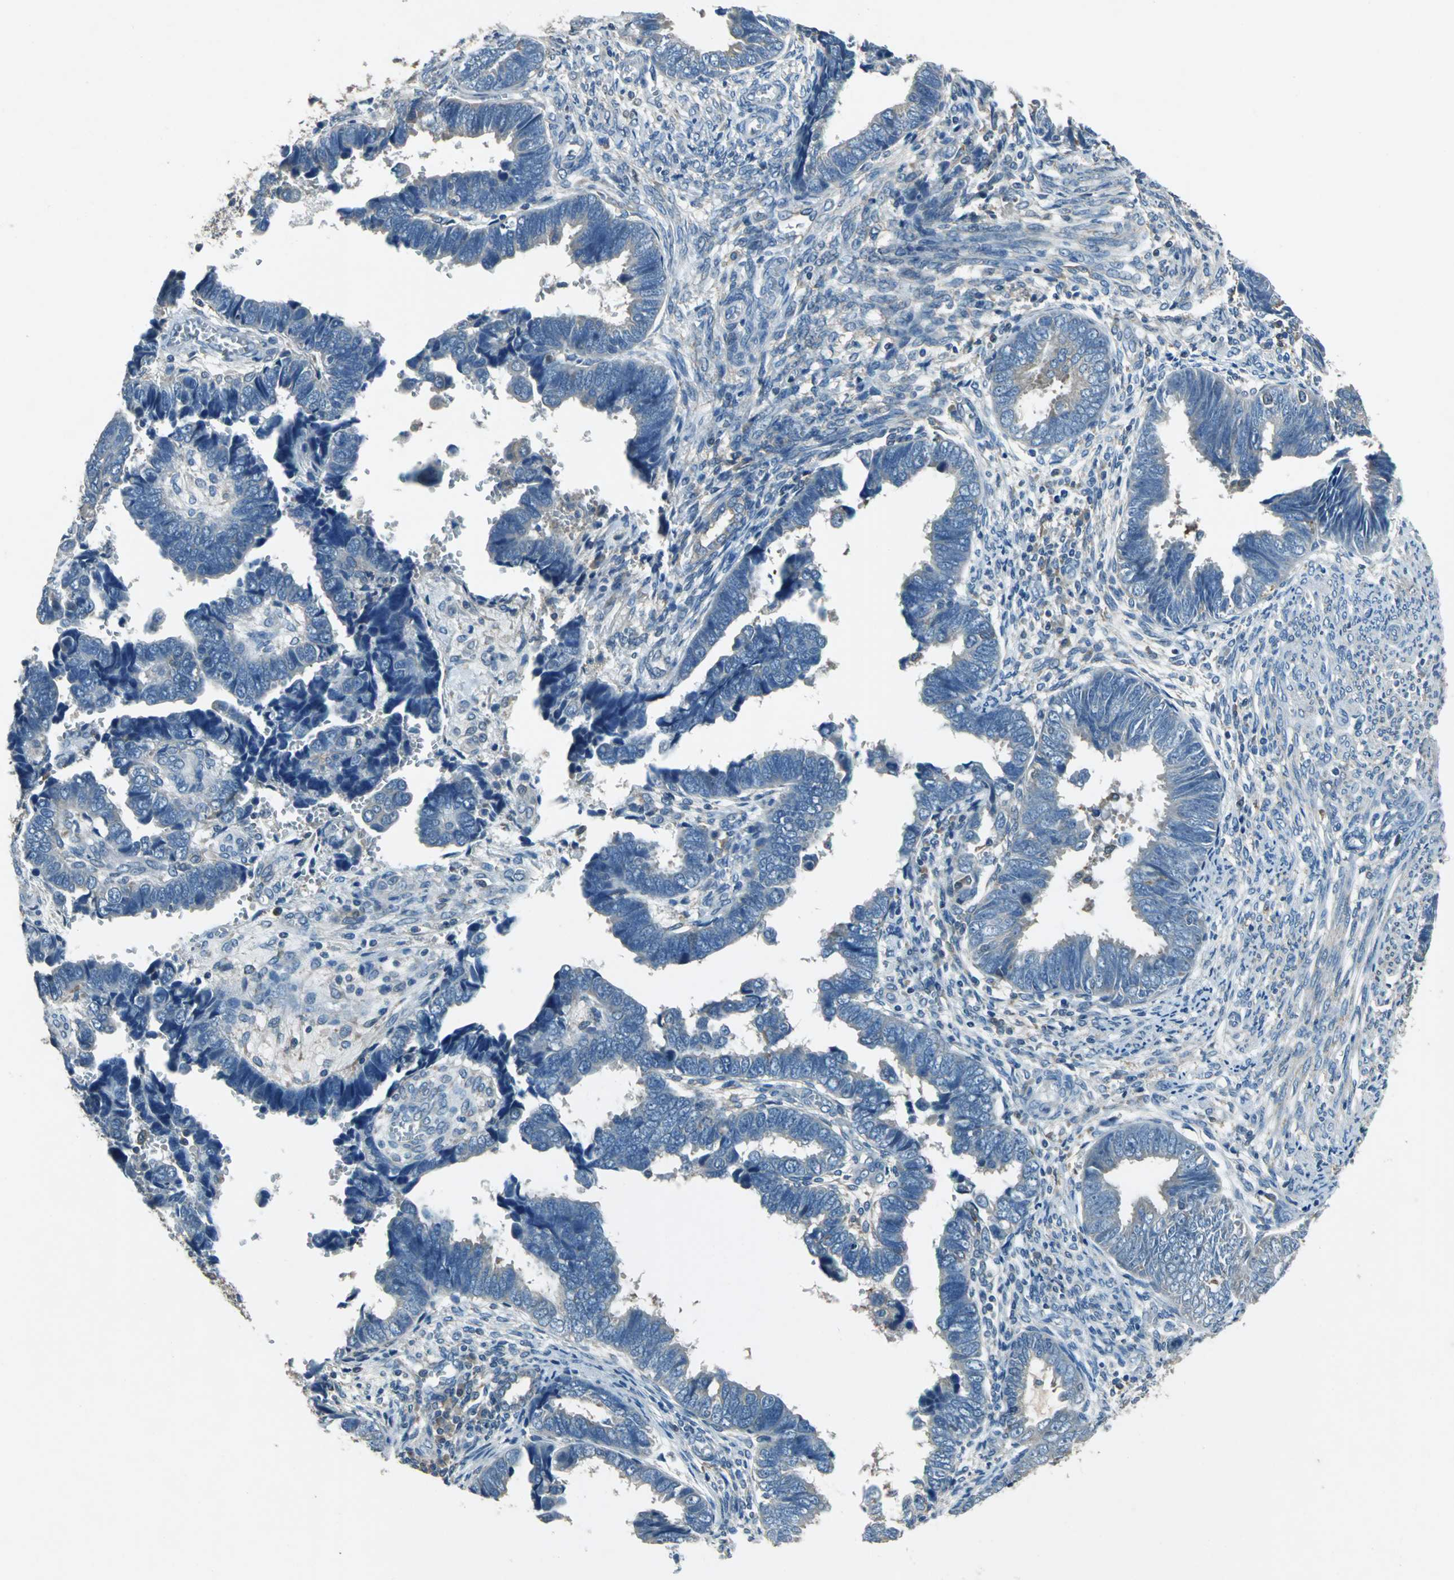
{"staining": {"intensity": "negative", "quantity": "none", "location": "none"}, "tissue": "endometrial cancer", "cell_type": "Tumor cells", "image_type": "cancer", "snomed": [{"axis": "morphology", "description": "Adenocarcinoma, NOS"}, {"axis": "topography", "description": "Endometrium"}], "caption": "The photomicrograph demonstrates no significant expression in tumor cells of adenocarcinoma (endometrial).", "gene": "PRKCA", "patient": {"sex": "female", "age": 75}}